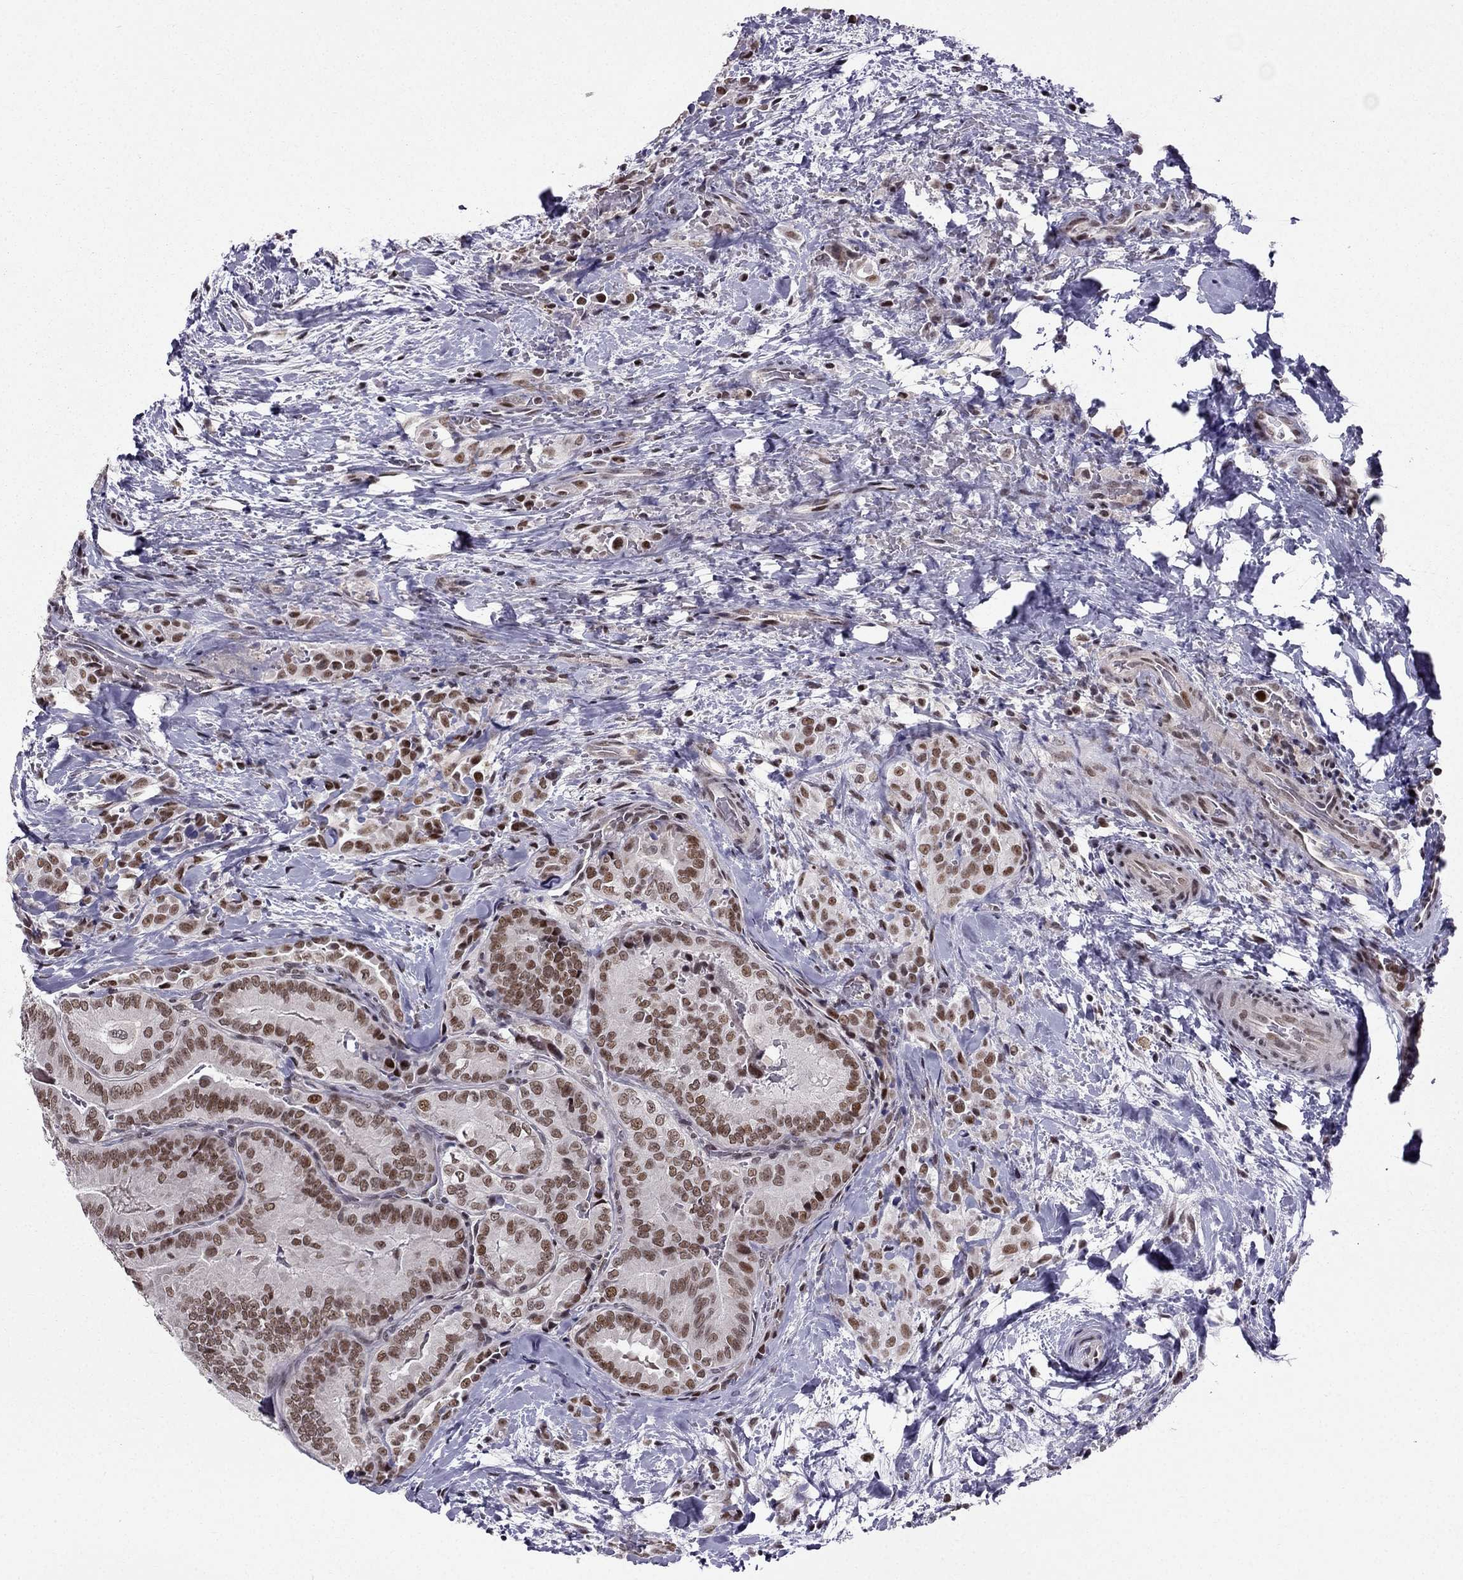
{"staining": {"intensity": "weak", "quantity": "25%-75%", "location": "nuclear"}, "tissue": "thyroid cancer", "cell_type": "Tumor cells", "image_type": "cancer", "snomed": [{"axis": "morphology", "description": "Papillary adenocarcinoma, NOS"}, {"axis": "topography", "description": "Thyroid gland"}], "caption": "Weak nuclear expression for a protein is present in about 25%-75% of tumor cells of thyroid cancer (papillary adenocarcinoma) using immunohistochemistry (IHC).", "gene": "RPRD2", "patient": {"sex": "male", "age": 61}}